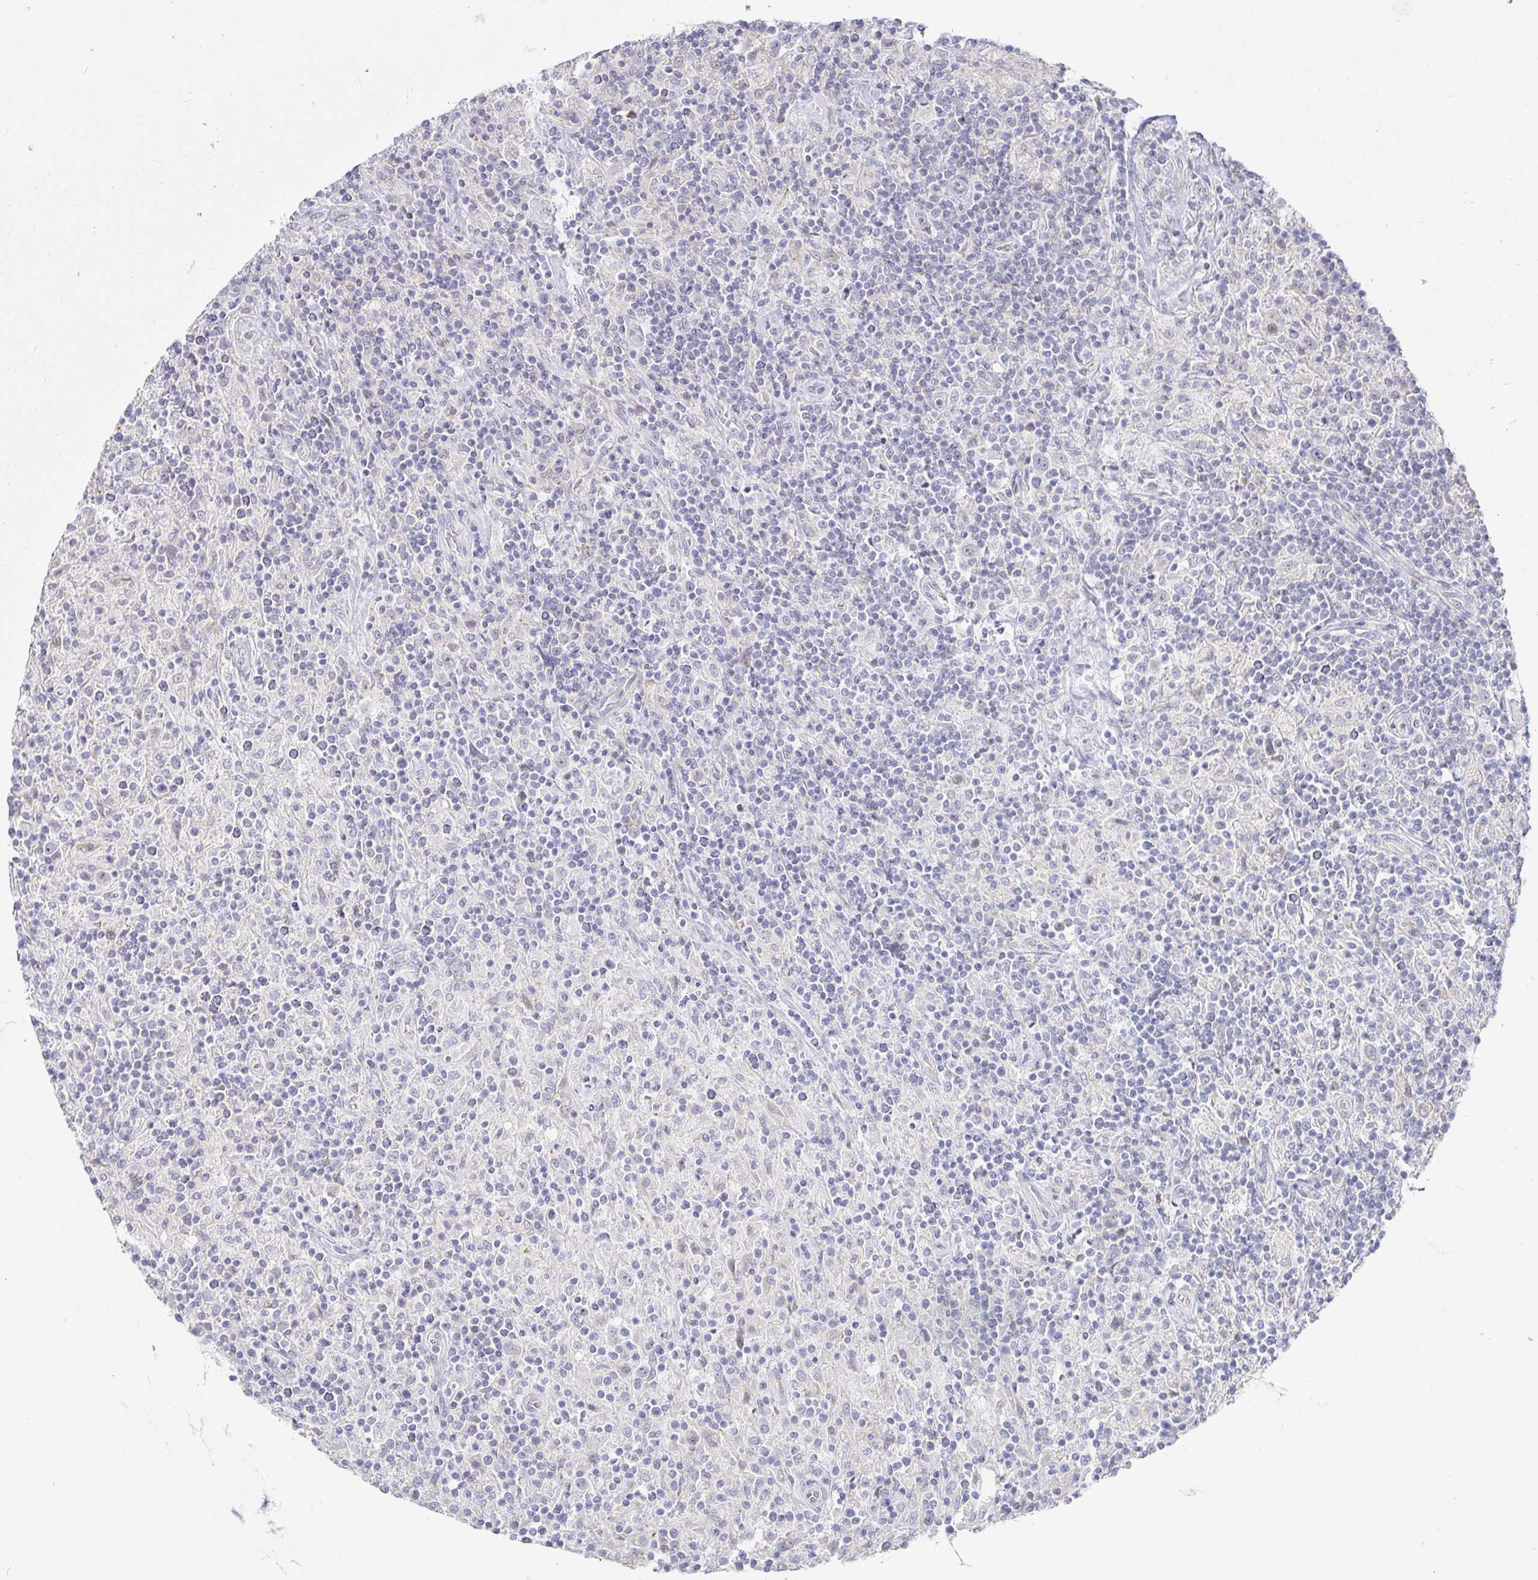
{"staining": {"intensity": "negative", "quantity": "none", "location": "none"}, "tissue": "lymphoma", "cell_type": "Tumor cells", "image_type": "cancer", "snomed": [{"axis": "morphology", "description": "Hodgkin's disease, NOS"}, {"axis": "topography", "description": "Lymph node"}], "caption": "Photomicrograph shows no protein staining in tumor cells of Hodgkin's disease tissue. (Brightfield microscopy of DAB (3,3'-diaminobenzidine) IHC at high magnification).", "gene": "CIT", "patient": {"sex": "male", "age": 70}}